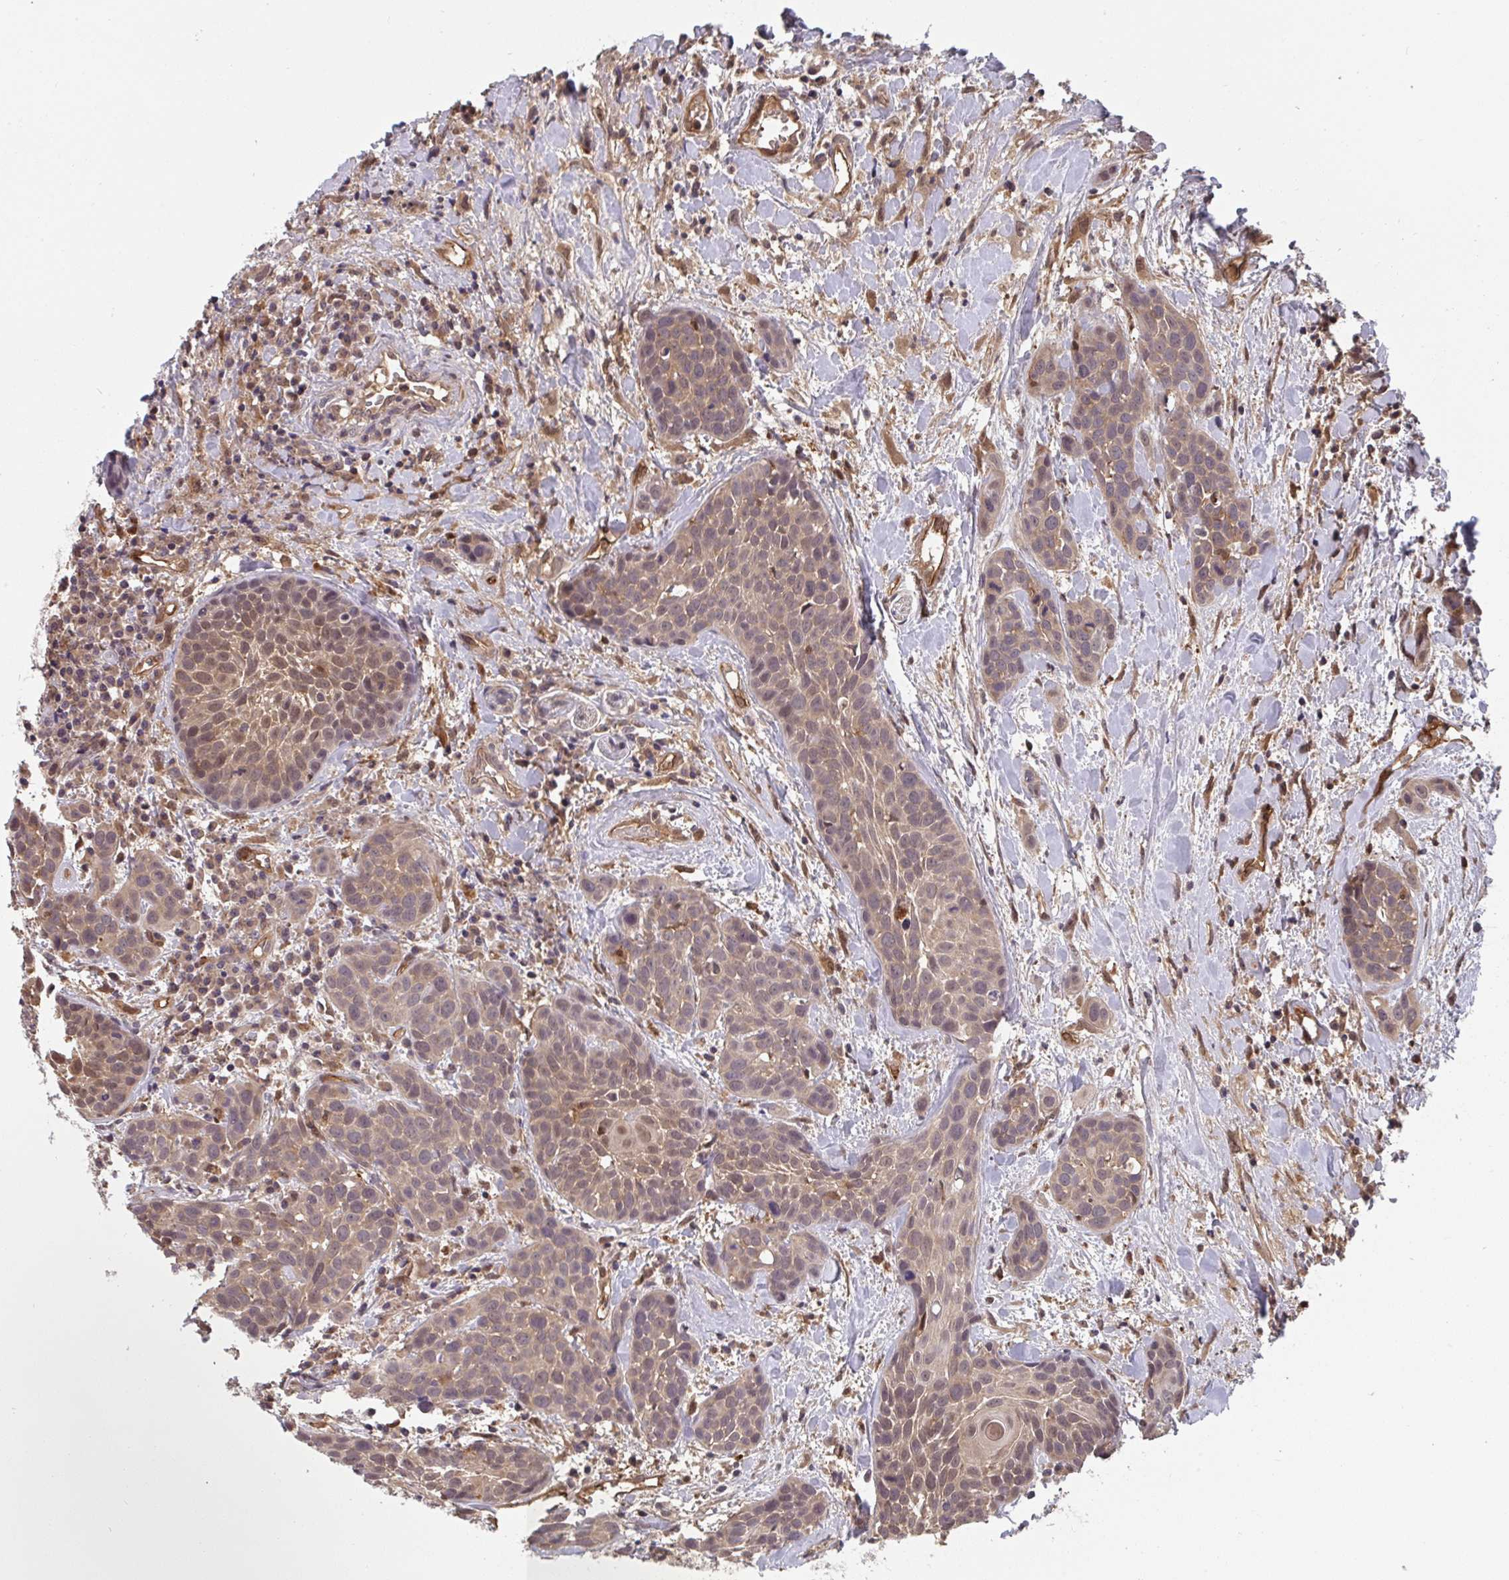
{"staining": {"intensity": "weak", "quantity": "25%-75%", "location": "cytoplasmic/membranous,nuclear"}, "tissue": "head and neck cancer", "cell_type": "Tumor cells", "image_type": "cancer", "snomed": [{"axis": "morphology", "description": "Squamous cell carcinoma, NOS"}, {"axis": "topography", "description": "Head-Neck"}], "caption": "This micrograph exhibits head and neck cancer (squamous cell carcinoma) stained with immunohistochemistry (IHC) to label a protein in brown. The cytoplasmic/membranous and nuclear of tumor cells show weak positivity for the protein. Nuclei are counter-stained blue.", "gene": "TIGAR", "patient": {"sex": "female", "age": 50}}